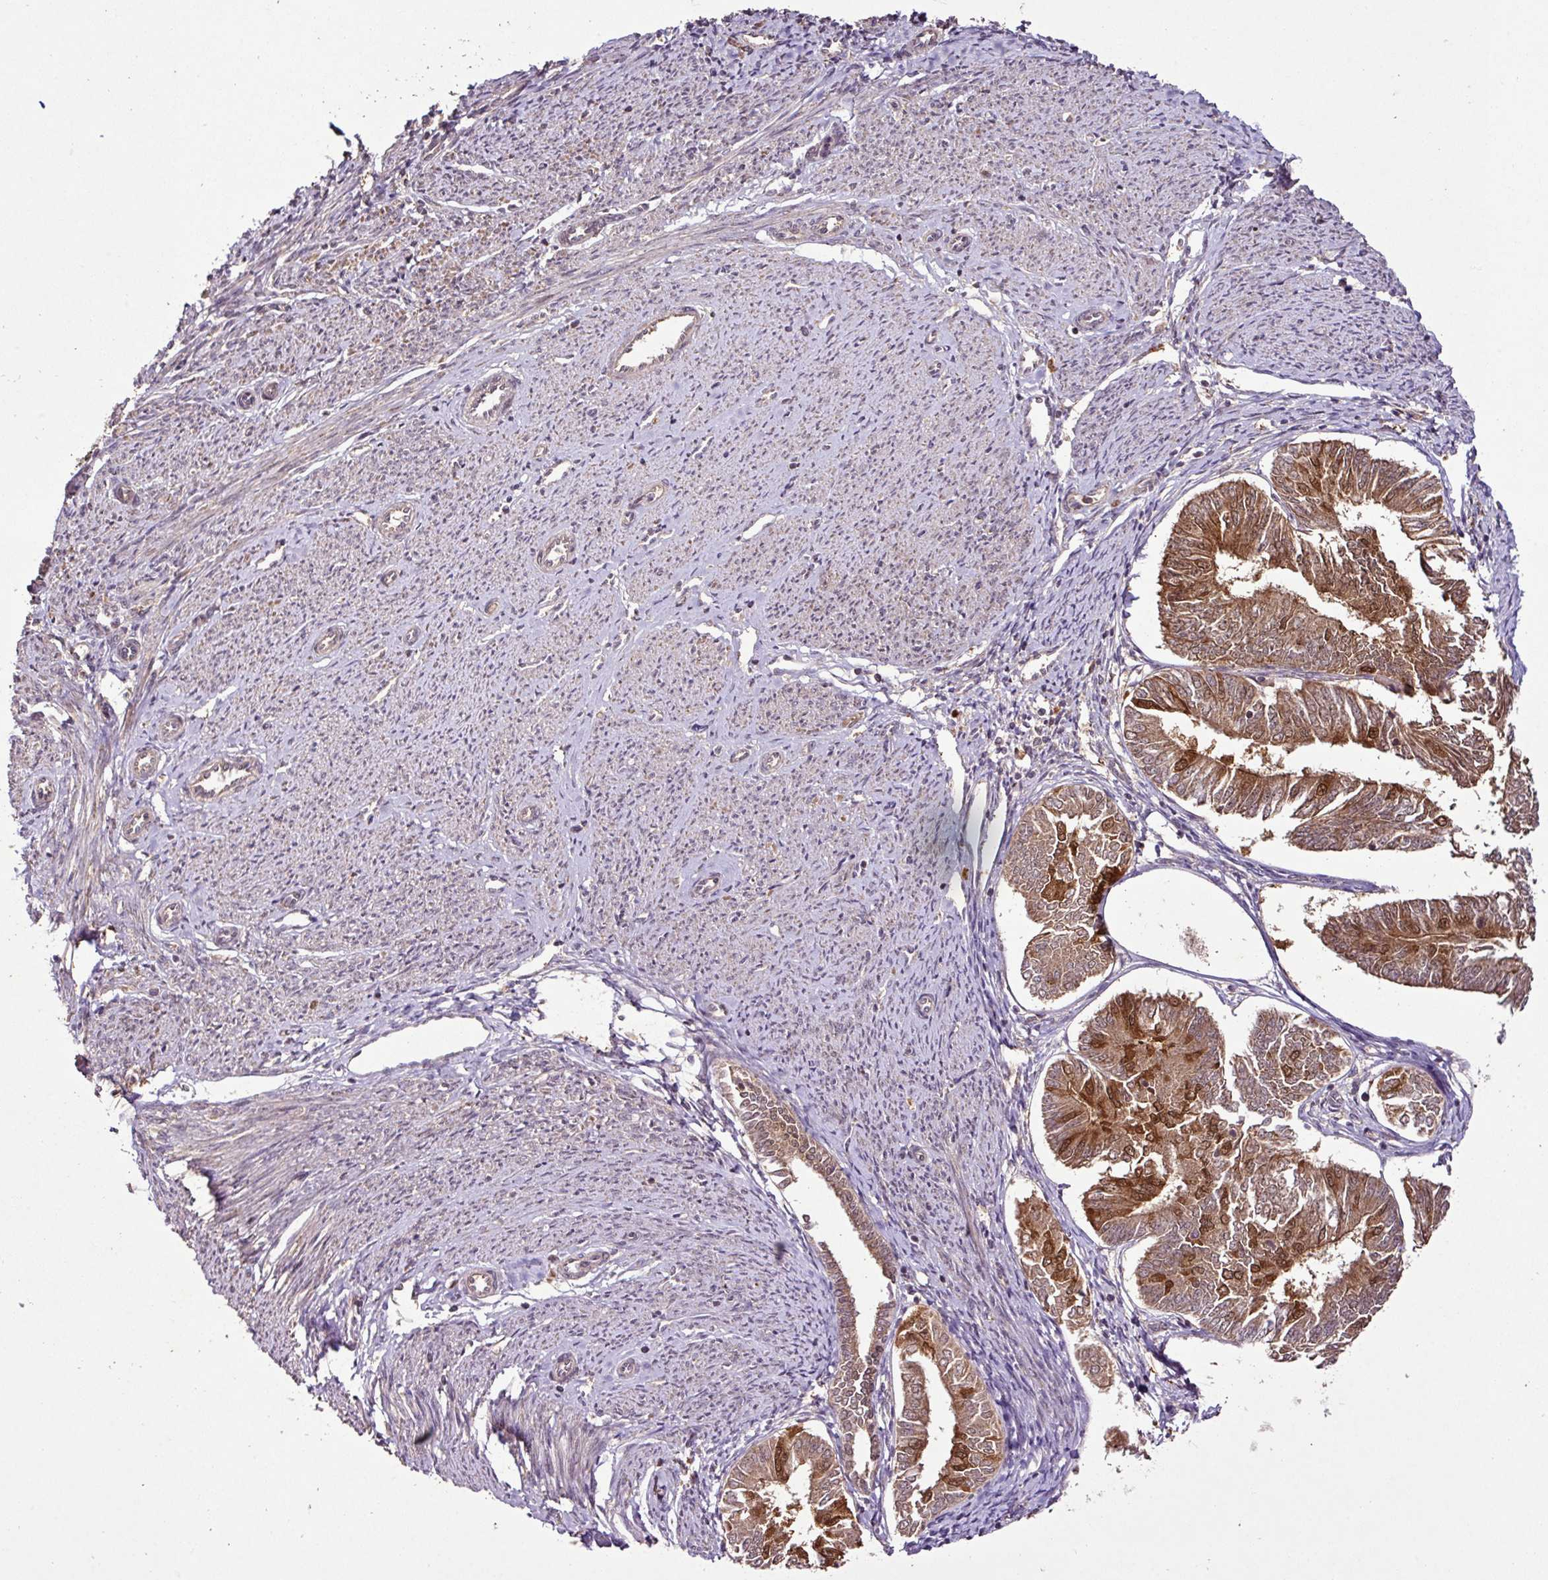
{"staining": {"intensity": "moderate", "quantity": ">75%", "location": "cytoplasmic/membranous,nuclear"}, "tissue": "endometrial cancer", "cell_type": "Tumor cells", "image_type": "cancer", "snomed": [{"axis": "morphology", "description": "Adenocarcinoma, NOS"}, {"axis": "topography", "description": "Endometrium"}], "caption": "Protein expression analysis of human endometrial adenocarcinoma reveals moderate cytoplasmic/membranous and nuclear staining in about >75% of tumor cells. The staining is performed using DAB (3,3'-diaminobenzidine) brown chromogen to label protein expression. The nuclei are counter-stained blue using hematoxylin.", "gene": "FAIM", "patient": {"sex": "female", "age": 58}}